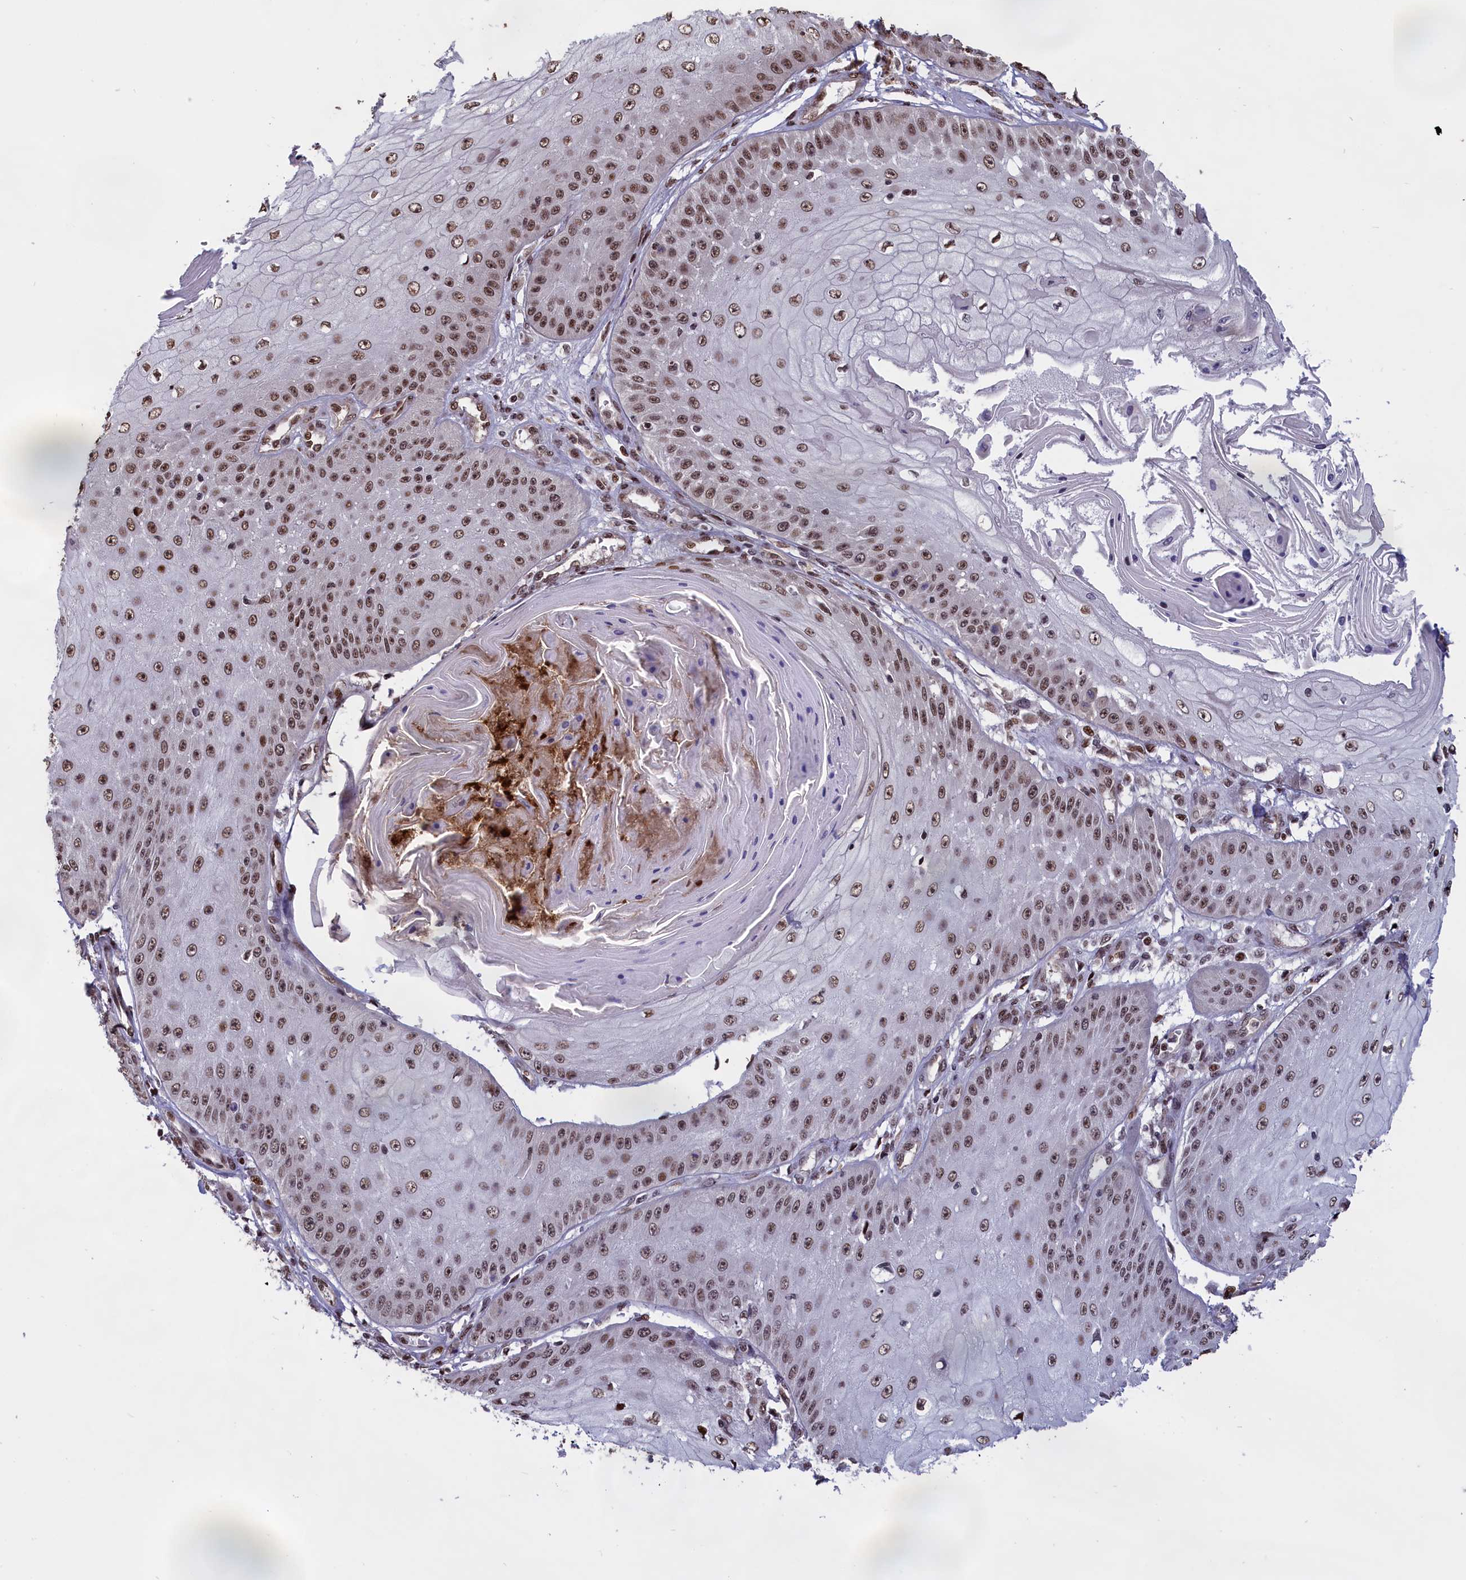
{"staining": {"intensity": "moderate", "quantity": ">75%", "location": "nuclear"}, "tissue": "skin cancer", "cell_type": "Tumor cells", "image_type": "cancer", "snomed": [{"axis": "morphology", "description": "Squamous cell carcinoma, NOS"}, {"axis": "topography", "description": "Skin"}], "caption": "This is a micrograph of immunohistochemistry staining of skin squamous cell carcinoma, which shows moderate expression in the nuclear of tumor cells.", "gene": "RELB", "patient": {"sex": "male", "age": 70}}